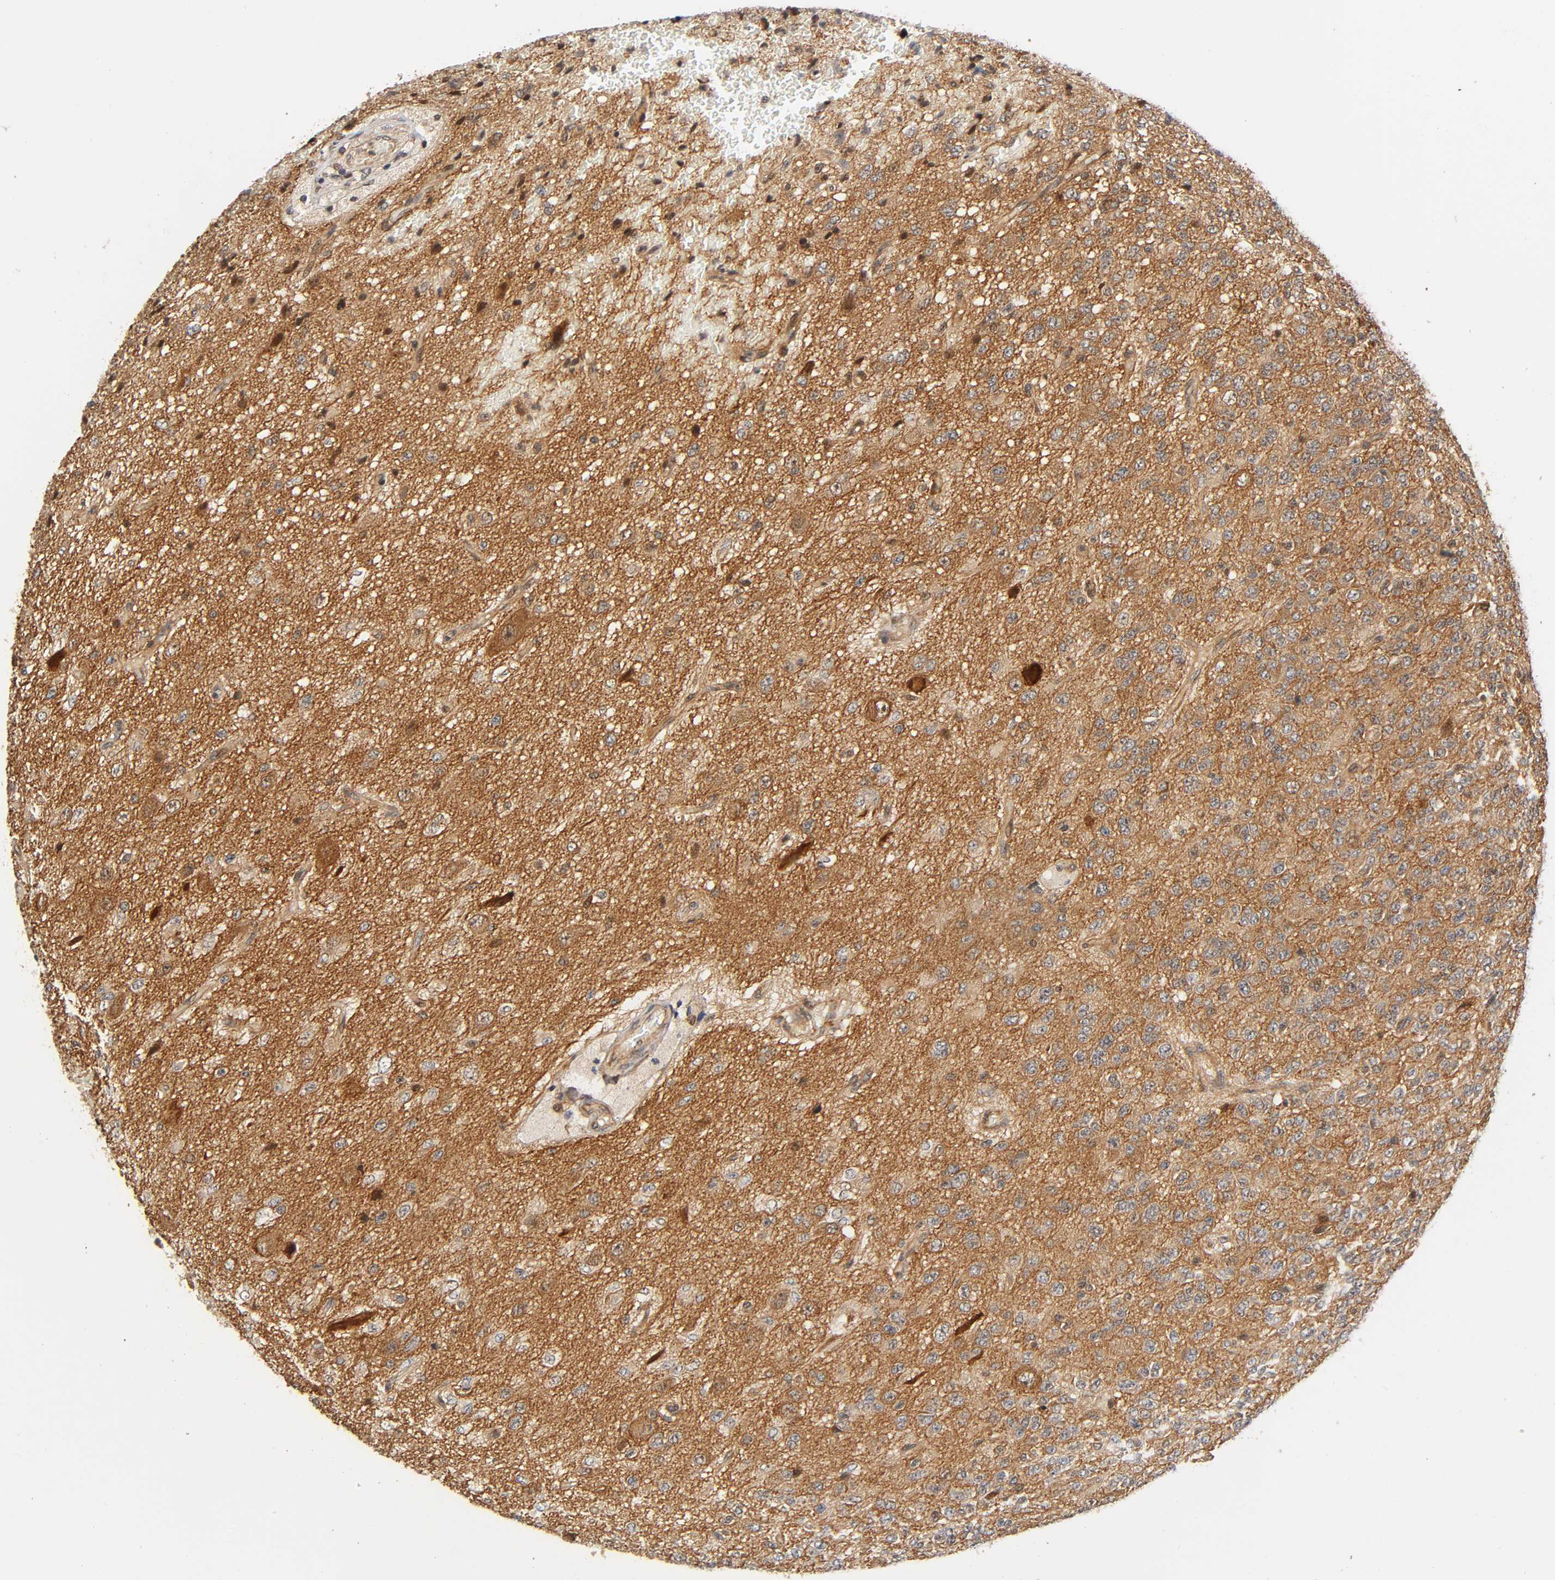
{"staining": {"intensity": "moderate", "quantity": "25%-75%", "location": "cytoplasmic/membranous,nuclear"}, "tissue": "glioma", "cell_type": "Tumor cells", "image_type": "cancer", "snomed": [{"axis": "morphology", "description": "Glioma, malignant, High grade"}, {"axis": "topography", "description": "pancreas cauda"}], "caption": "Immunohistochemistry (IHC) (DAB (3,3'-diaminobenzidine)) staining of human malignant glioma (high-grade) displays moderate cytoplasmic/membranous and nuclear protein expression in about 25%-75% of tumor cells.", "gene": "IQCJ-SCHIP1", "patient": {"sex": "male", "age": 60}}